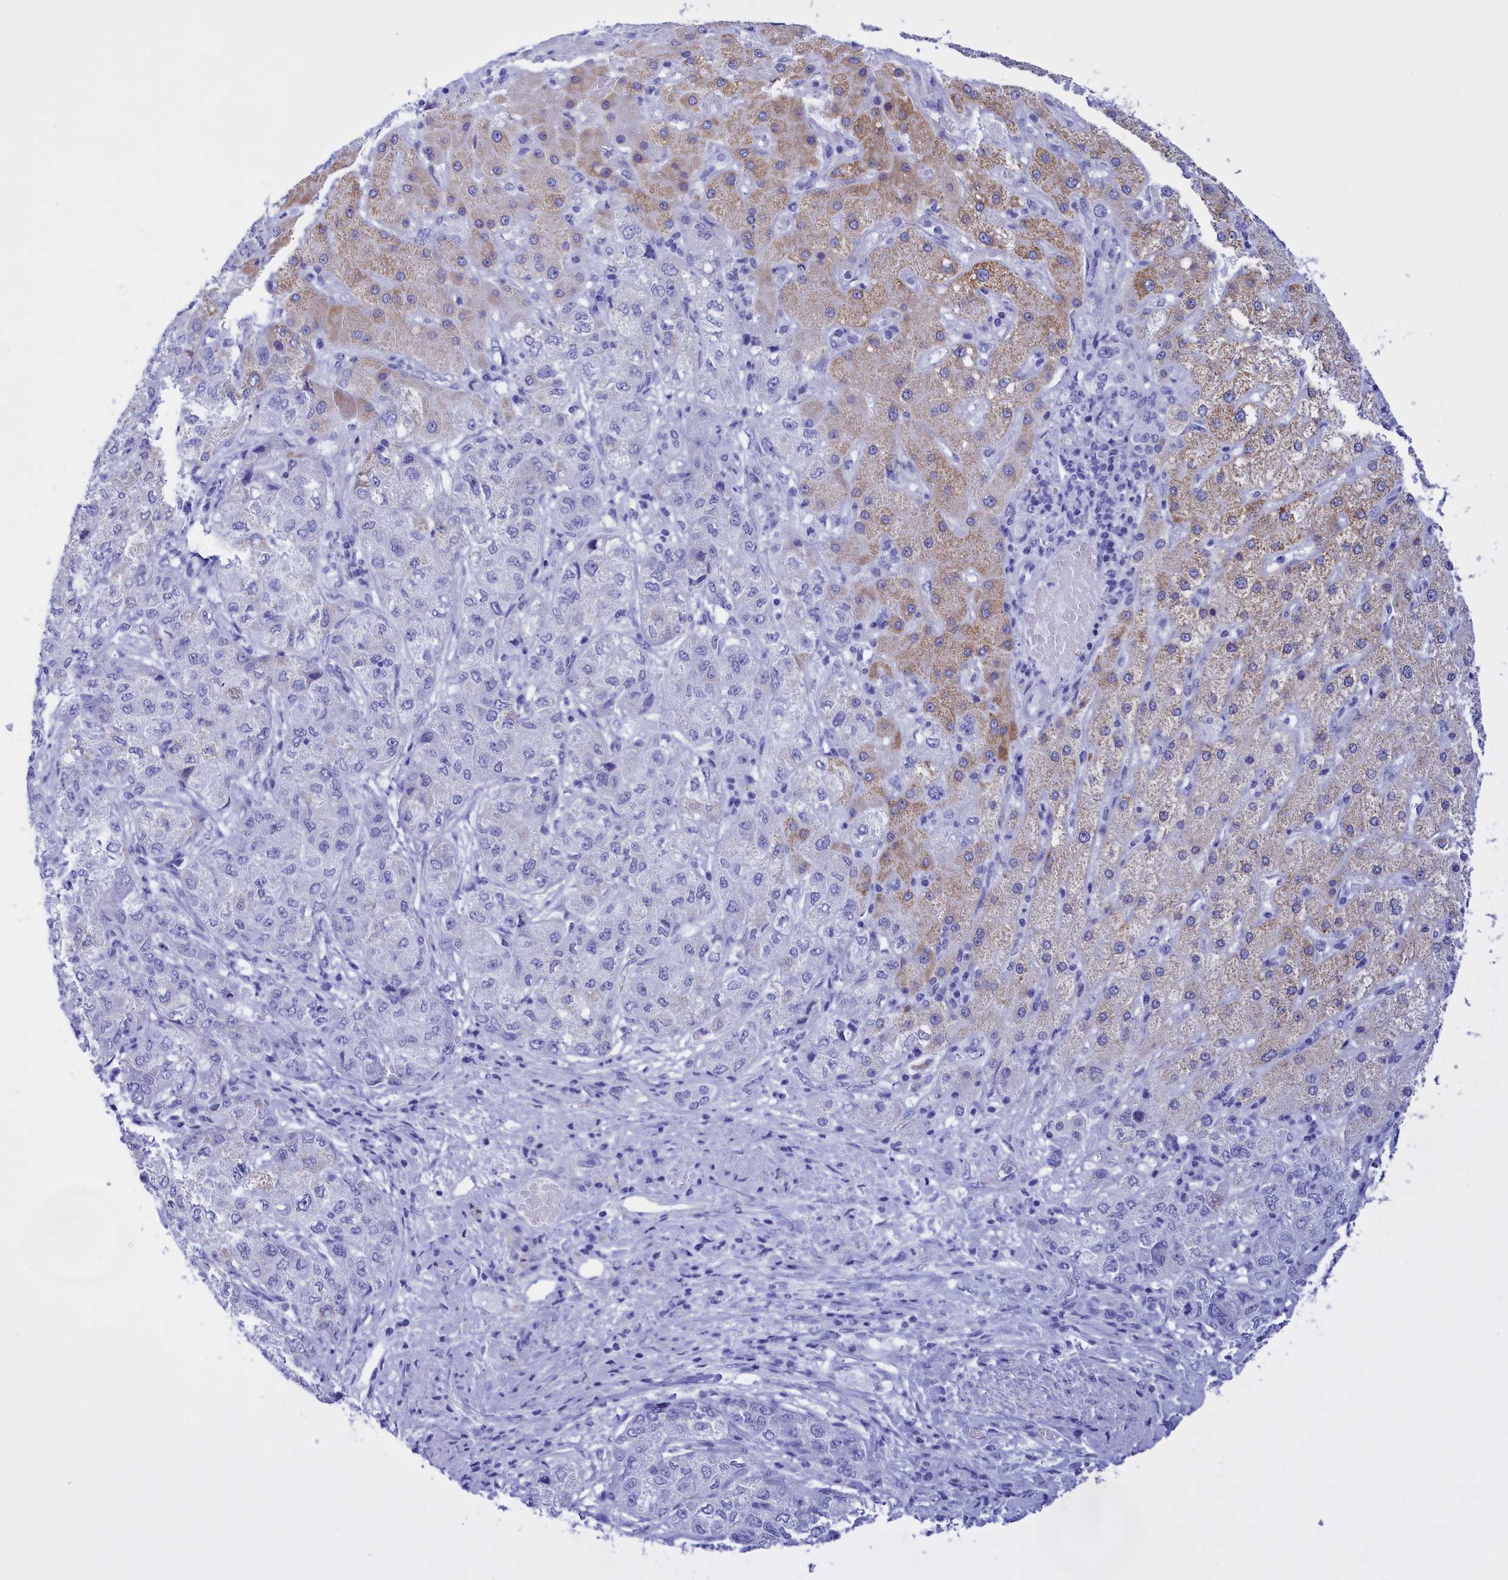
{"staining": {"intensity": "moderate", "quantity": "25%-75%", "location": "cytoplasmic/membranous"}, "tissue": "liver cancer", "cell_type": "Tumor cells", "image_type": "cancer", "snomed": [{"axis": "morphology", "description": "Carcinoma, Hepatocellular, NOS"}, {"axis": "topography", "description": "Liver"}], "caption": "Immunohistochemical staining of liver hepatocellular carcinoma exhibits moderate cytoplasmic/membranous protein positivity in about 25%-75% of tumor cells.", "gene": "BRI3", "patient": {"sex": "male", "age": 80}}